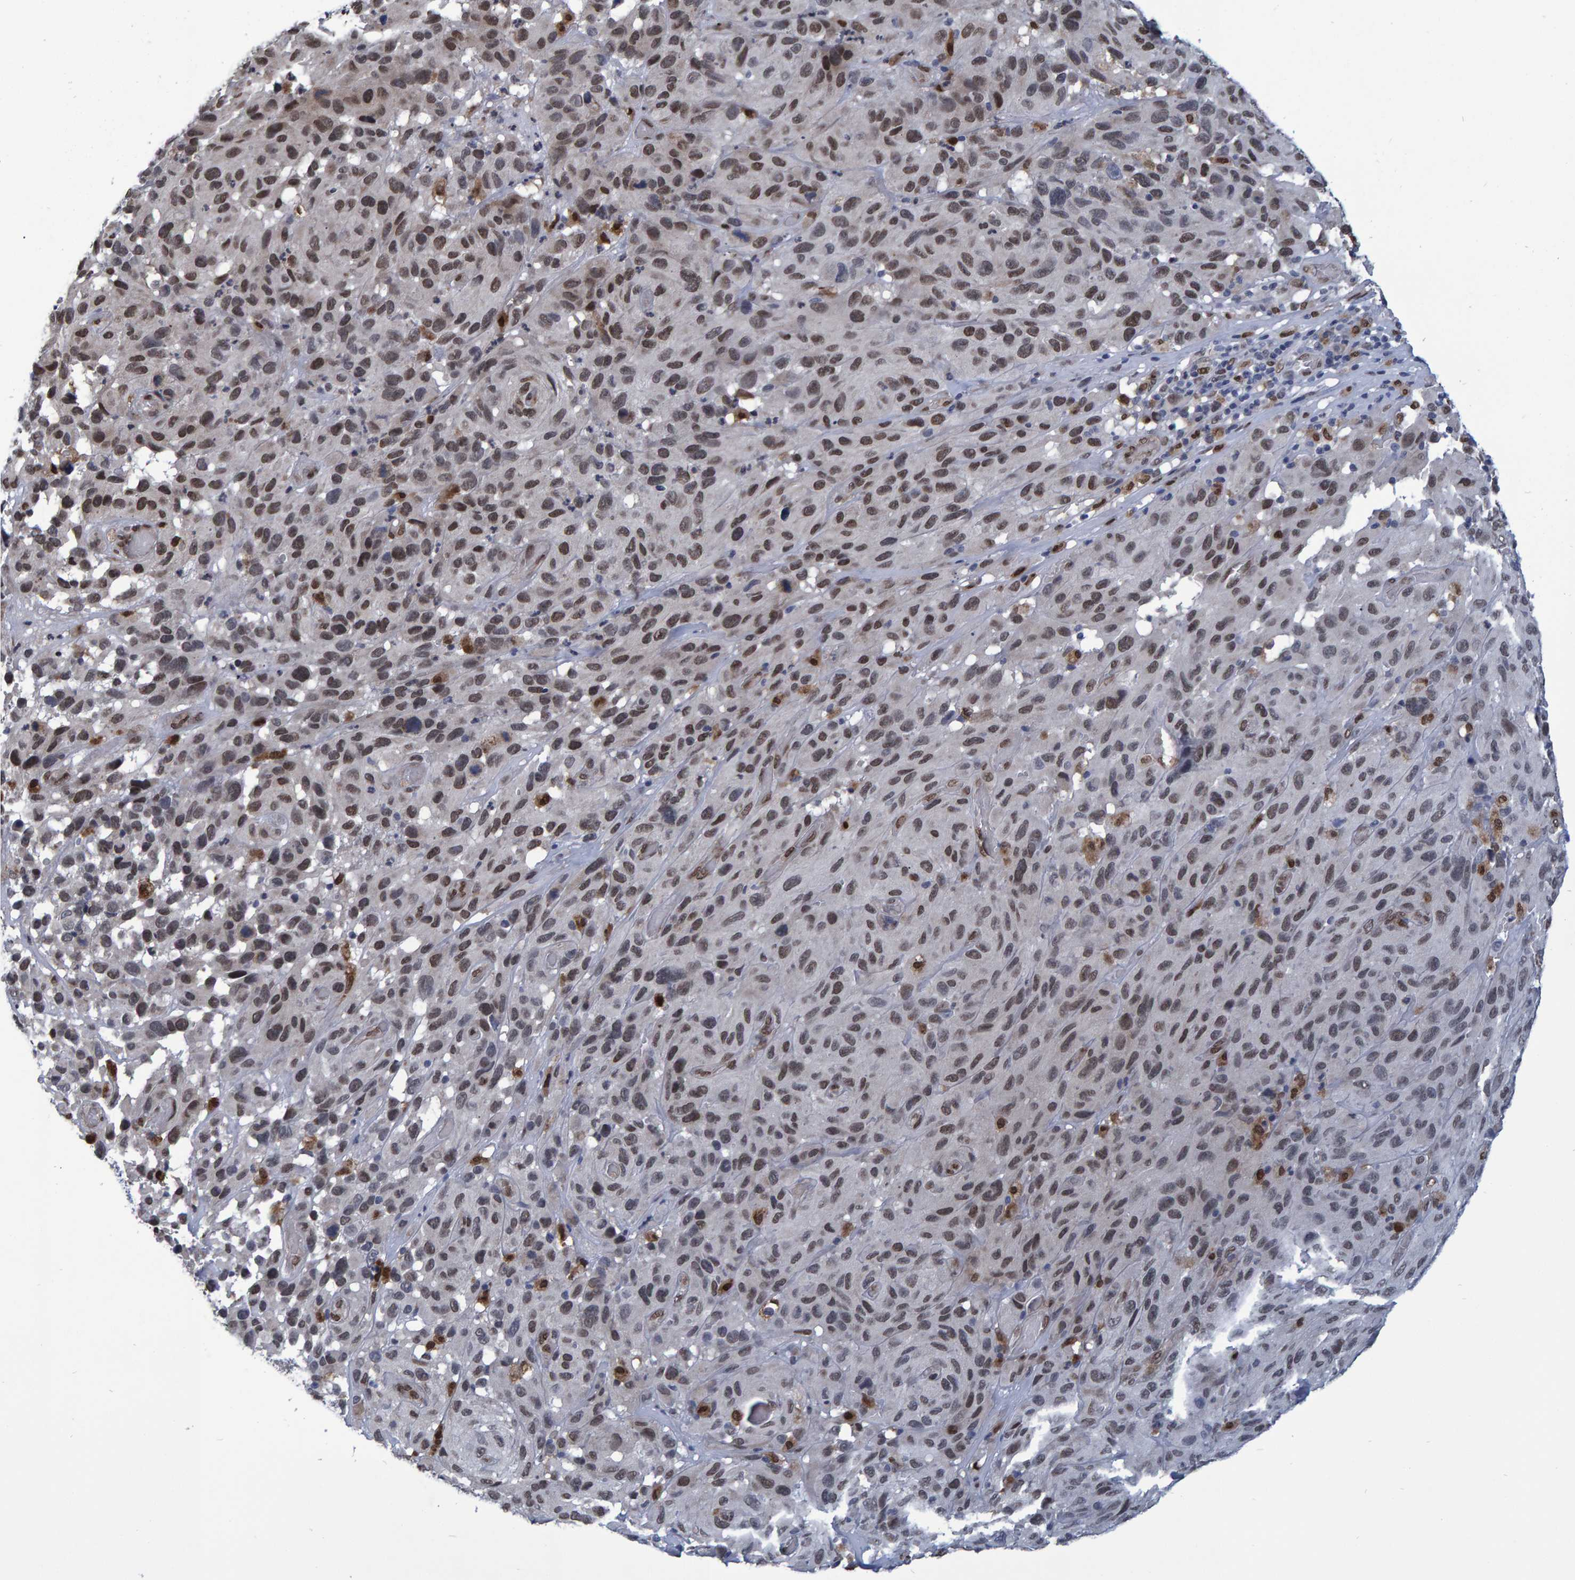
{"staining": {"intensity": "moderate", "quantity": ">75%", "location": "nuclear"}, "tissue": "melanoma", "cell_type": "Tumor cells", "image_type": "cancer", "snomed": [{"axis": "morphology", "description": "Malignant melanoma, NOS"}, {"axis": "topography", "description": "Skin"}], "caption": "Moderate nuclear expression for a protein is appreciated in about >75% of tumor cells of melanoma using IHC.", "gene": "QKI", "patient": {"sex": "male", "age": 66}}